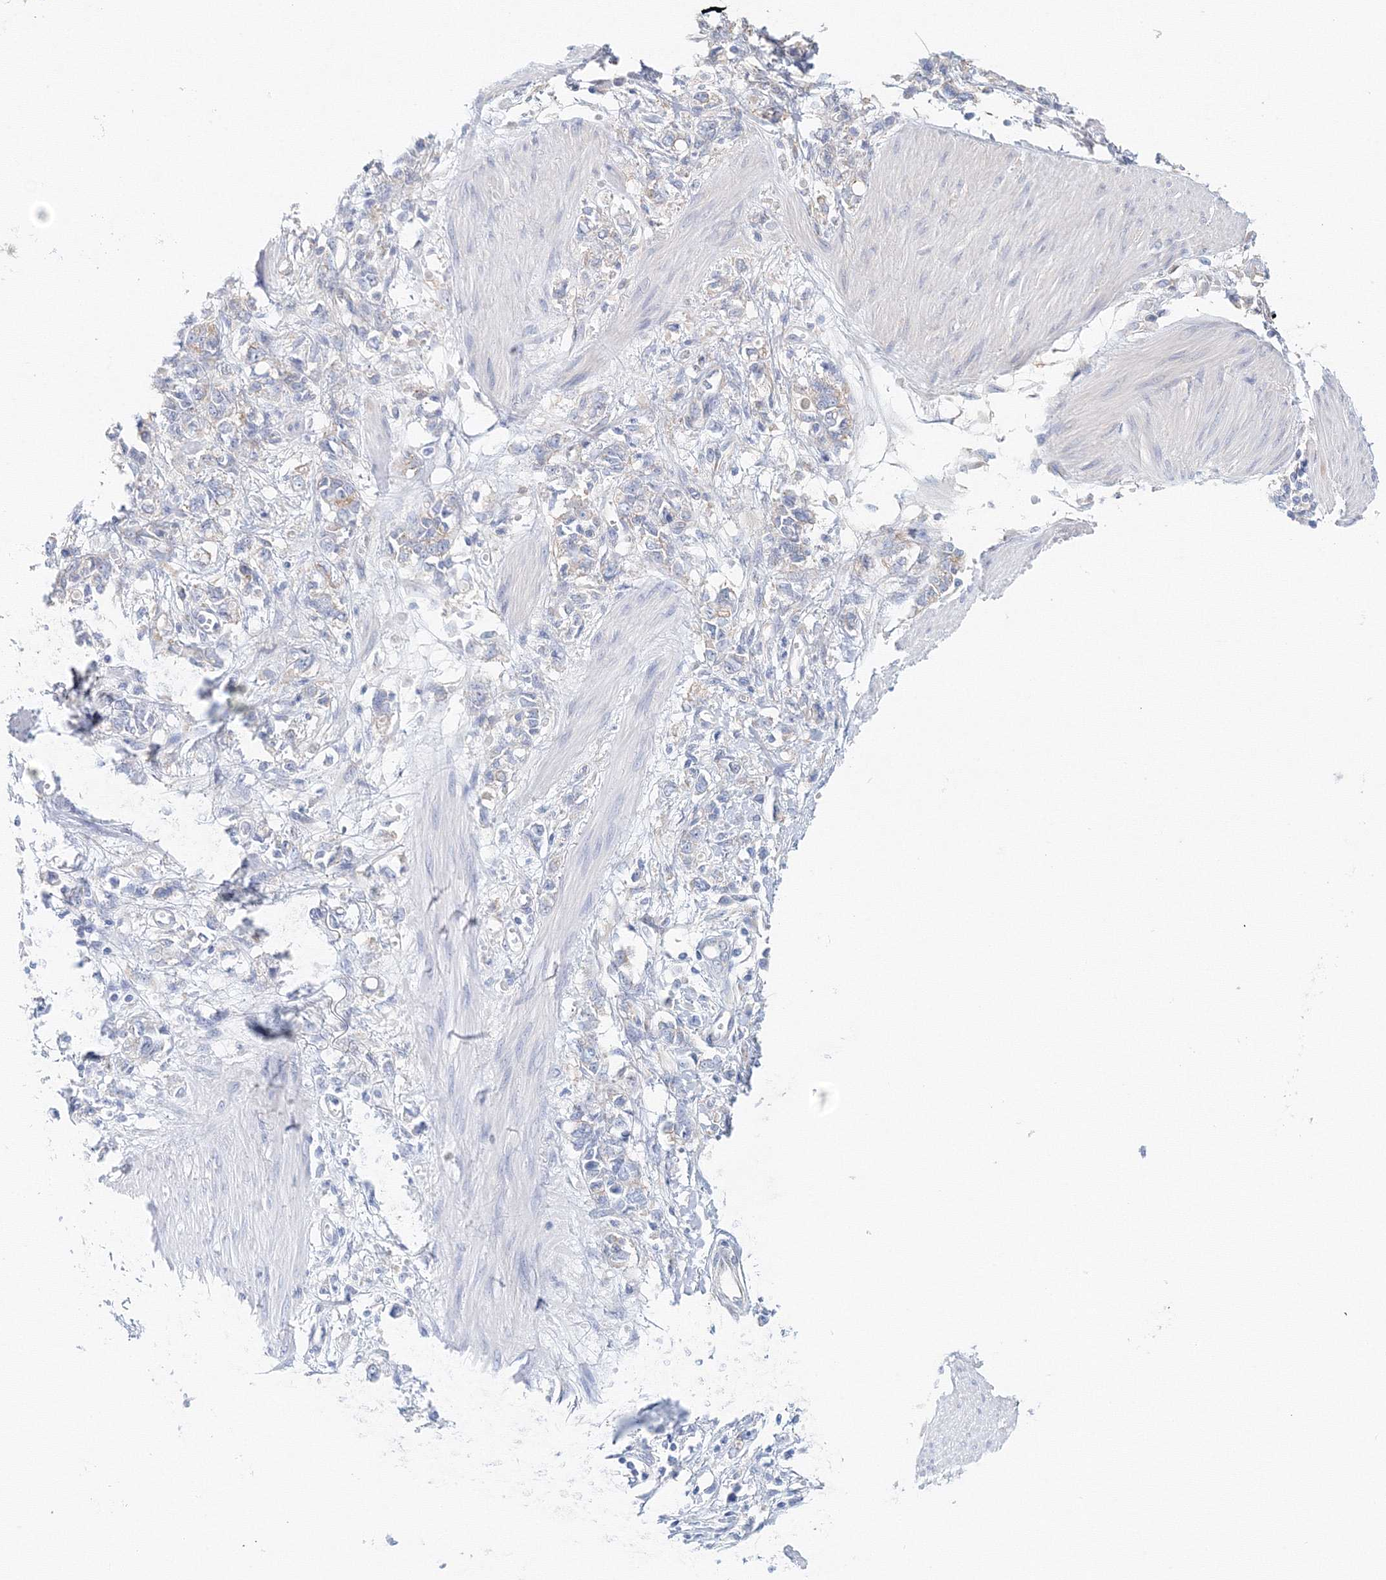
{"staining": {"intensity": "negative", "quantity": "none", "location": "none"}, "tissue": "stomach cancer", "cell_type": "Tumor cells", "image_type": "cancer", "snomed": [{"axis": "morphology", "description": "Adenocarcinoma, NOS"}, {"axis": "topography", "description": "Stomach"}], "caption": "Stomach cancer (adenocarcinoma) was stained to show a protein in brown. There is no significant positivity in tumor cells.", "gene": "TPRKB", "patient": {"sex": "female", "age": 76}}